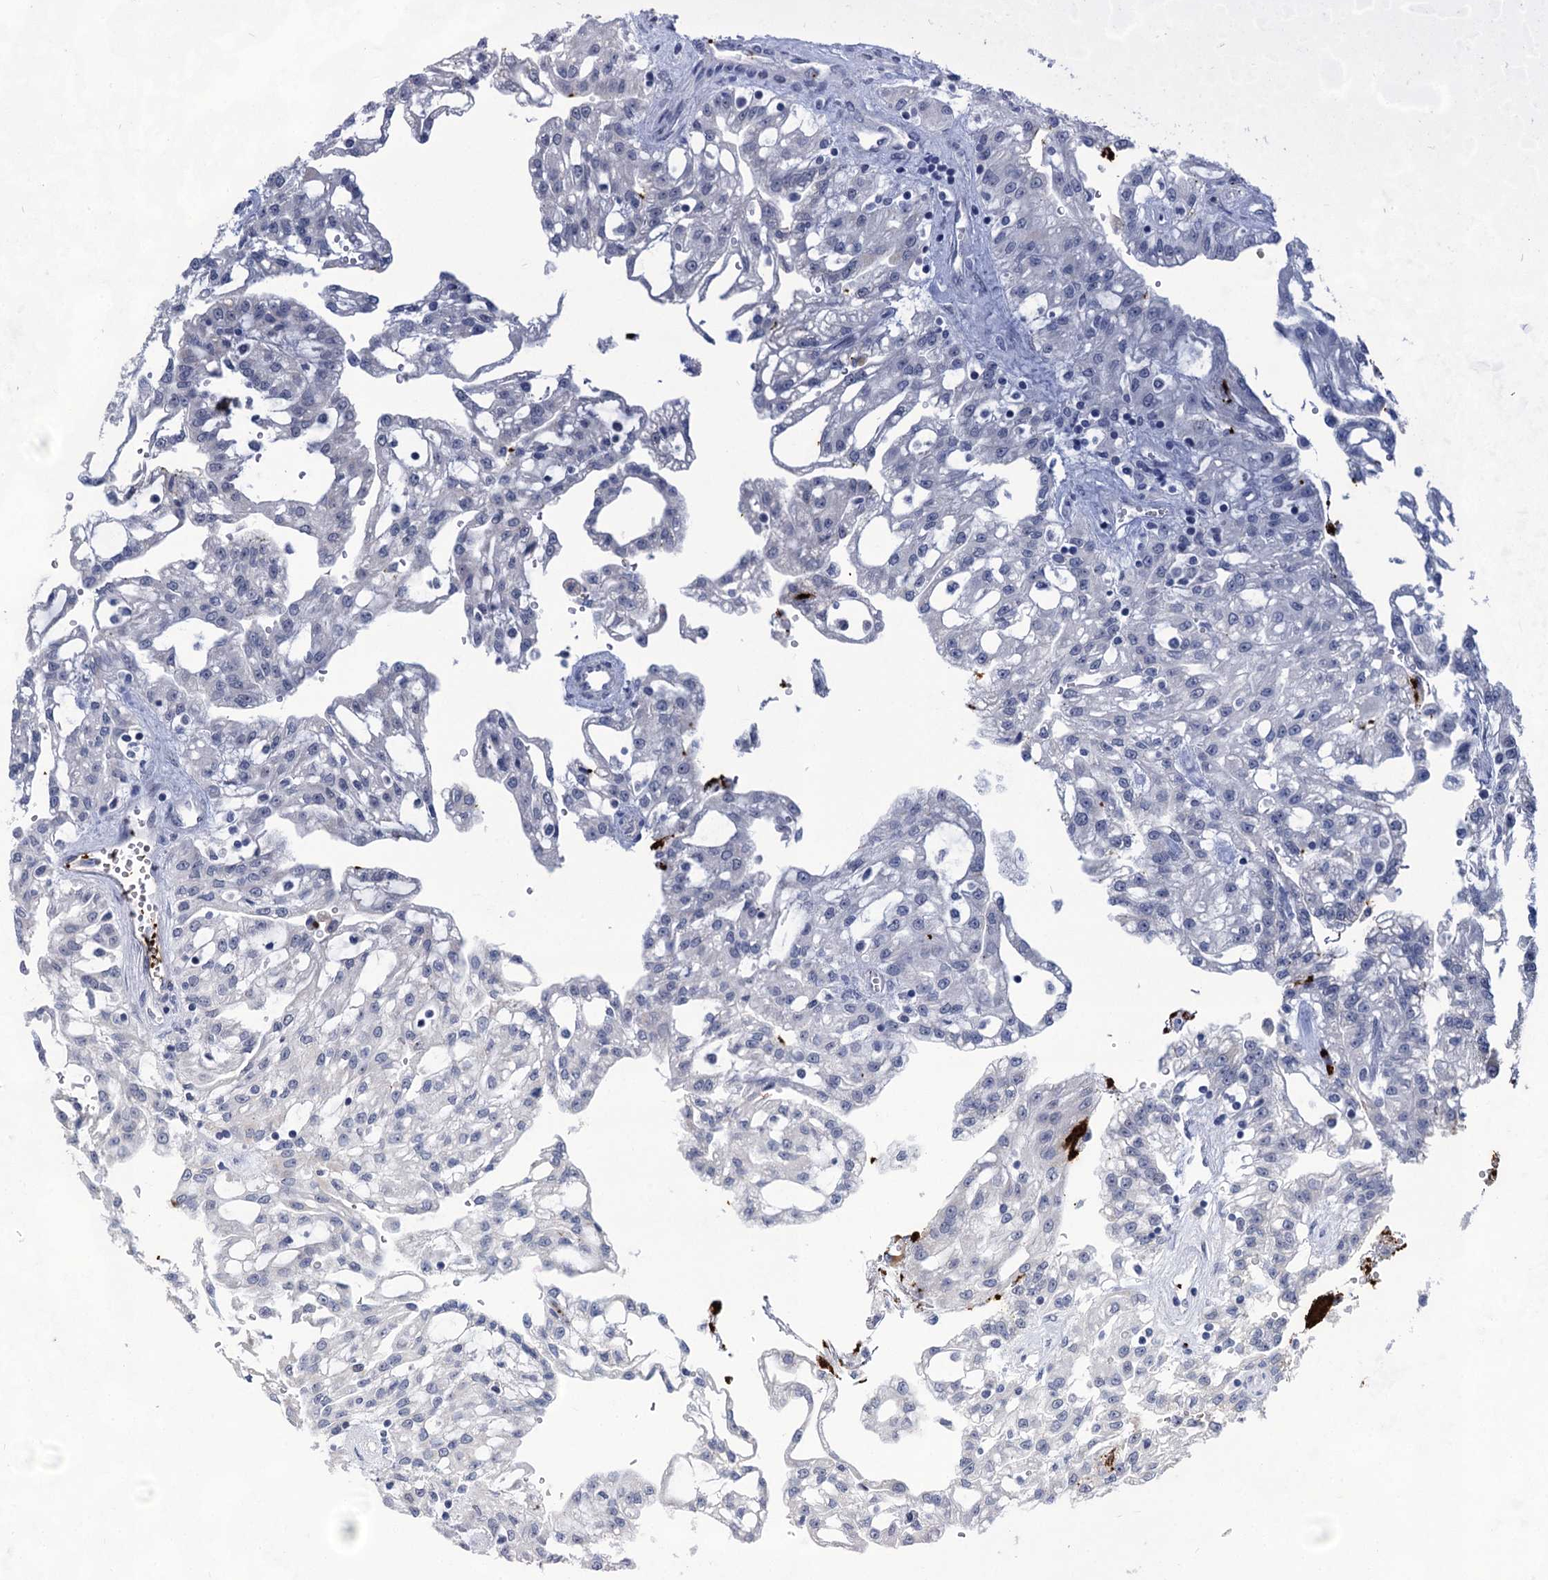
{"staining": {"intensity": "negative", "quantity": "none", "location": "none"}, "tissue": "renal cancer", "cell_type": "Tumor cells", "image_type": "cancer", "snomed": [{"axis": "morphology", "description": "Adenocarcinoma, NOS"}, {"axis": "topography", "description": "Kidney"}], "caption": "Immunohistochemical staining of adenocarcinoma (renal) displays no significant expression in tumor cells.", "gene": "MON2", "patient": {"sex": "male", "age": 63}}